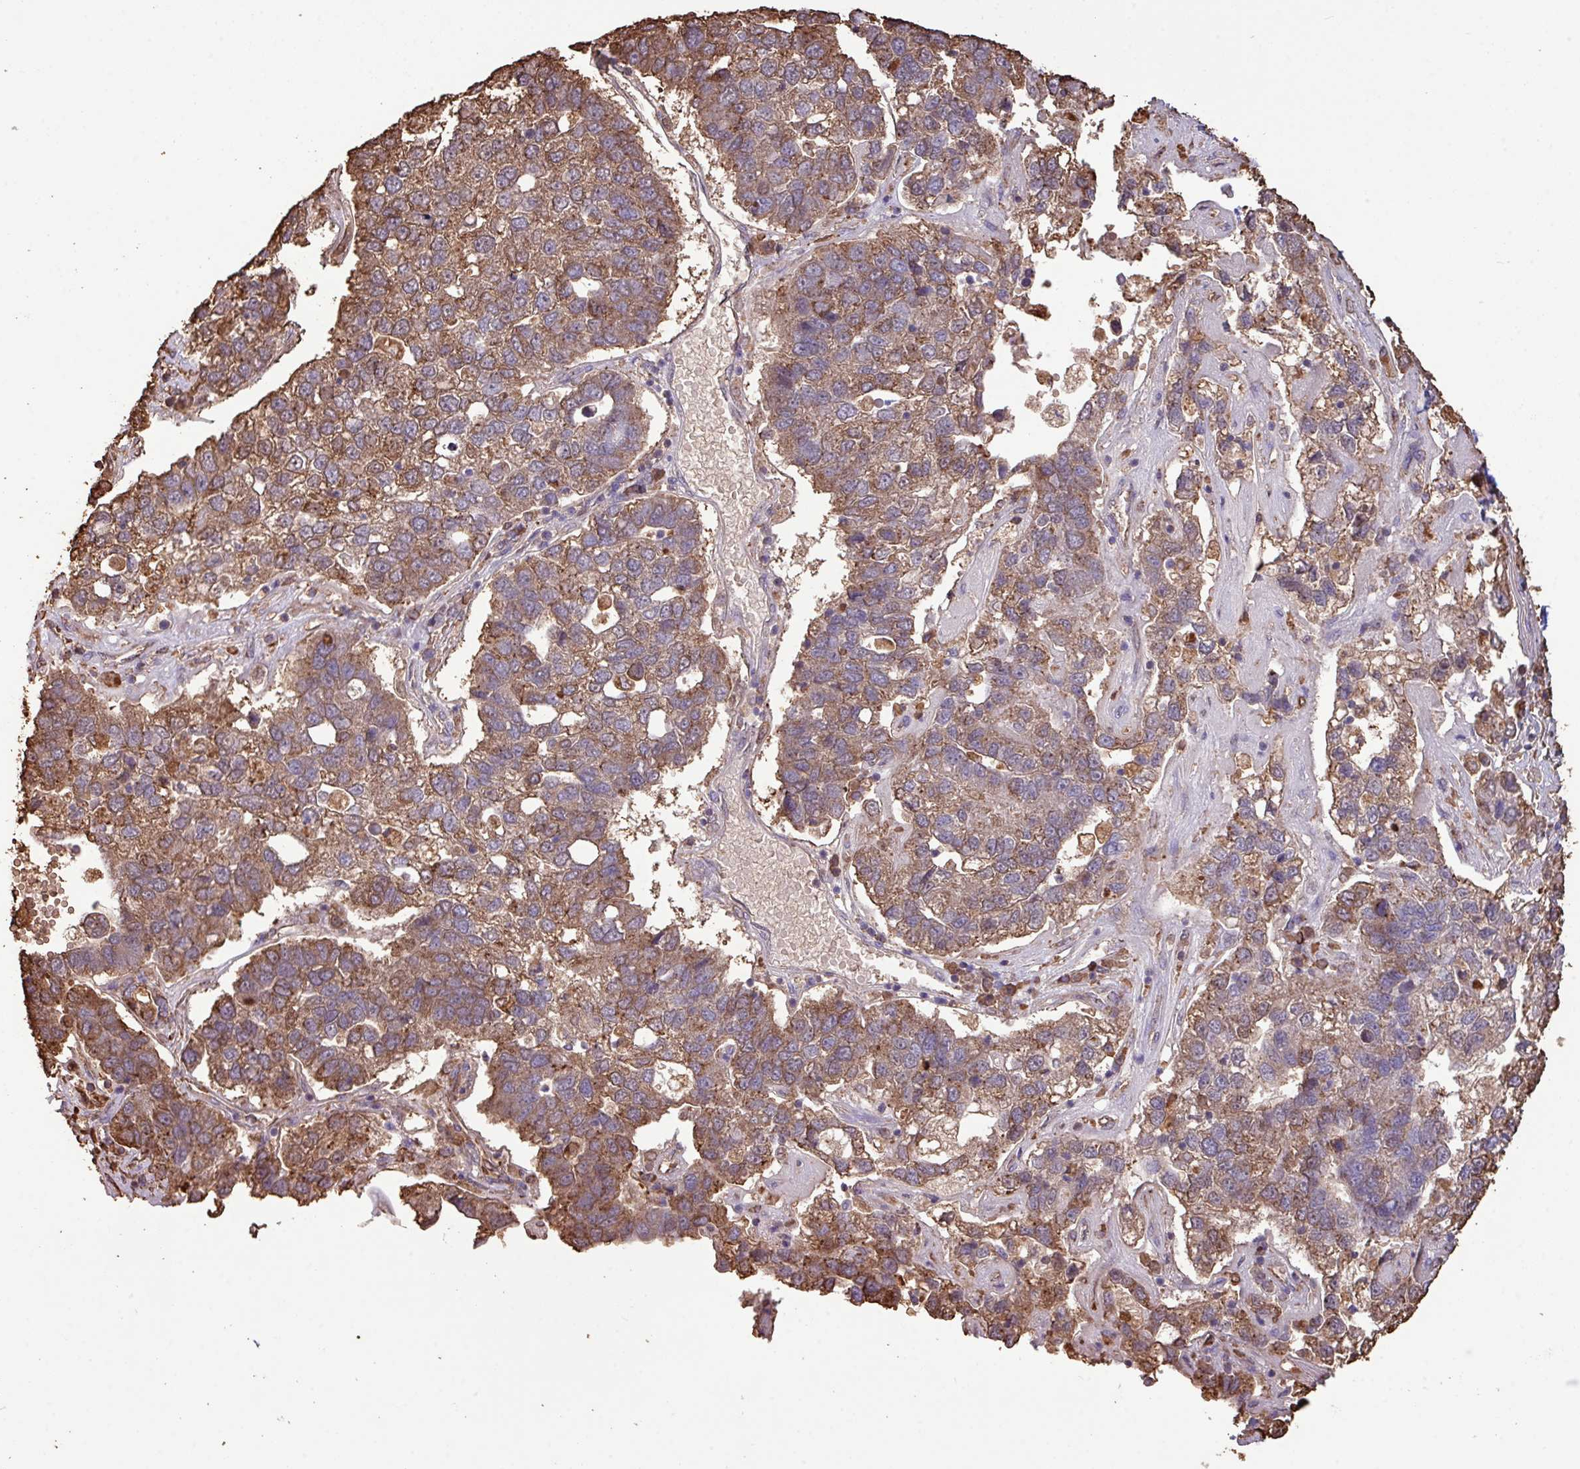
{"staining": {"intensity": "moderate", "quantity": ">75%", "location": "cytoplasmic/membranous"}, "tissue": "pancreatic cancer", "cell_type": "Tumor cells", "image_type": "cancer", "snomed": [{"axis": "morphology", "description": "Adenocarcinoma, NOS"}, {"axis": "topography", "description": "Pancreas"}], "caption": "This micrograph exhibits immunohistochemistry (IHC) staining of pancreatic adenocarcinoma, with medium moderate cytoplasmic/membranous positivity in about >75% of tumor cells.", "gene": "CAMK2B", "patient": {"sex": "female", "age": 61}}